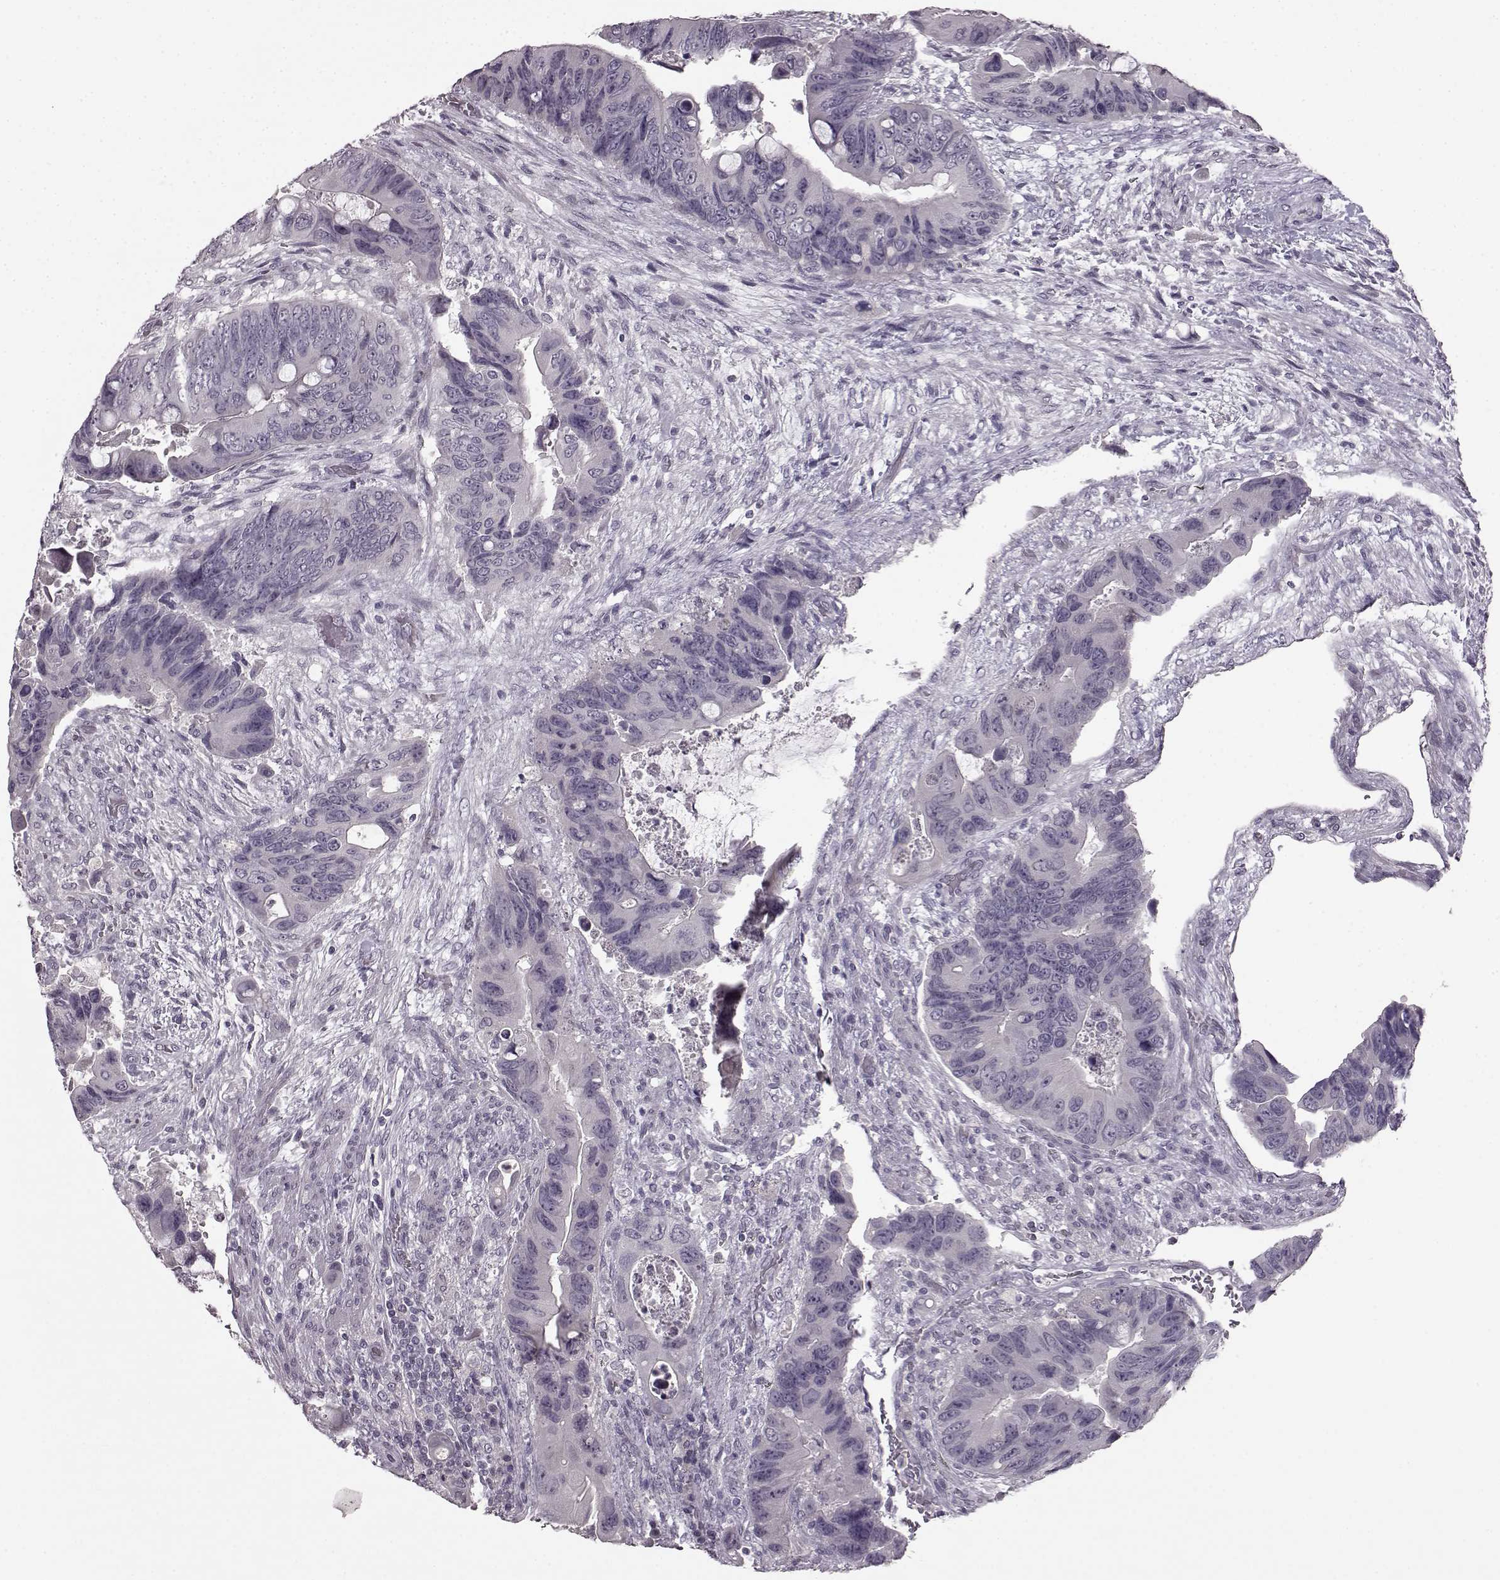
{"staining": {"intensity": "negative", "quantity": "none", "location": "none"}, "tissue": "colorectal cancer", "cell_type": "Tumor cells", "image_type": "cancer", "snomed": [{"axis": "morphology", "description": "Adenocarcinoma, NOS"}, {"axis": "topography", "description": "Rectum"}], "caption": "Colorectal adenocarcinoma was stained to show a protein in brown. There is no significant positivity in tumor cells. The staining is performed using DAB (3,3'-diaminobenzidine) brown chromogen with nuclei counter-stained in using hematoxylin.", "gene": "LHB", "patient": {"sex": "male", "age": 63}}